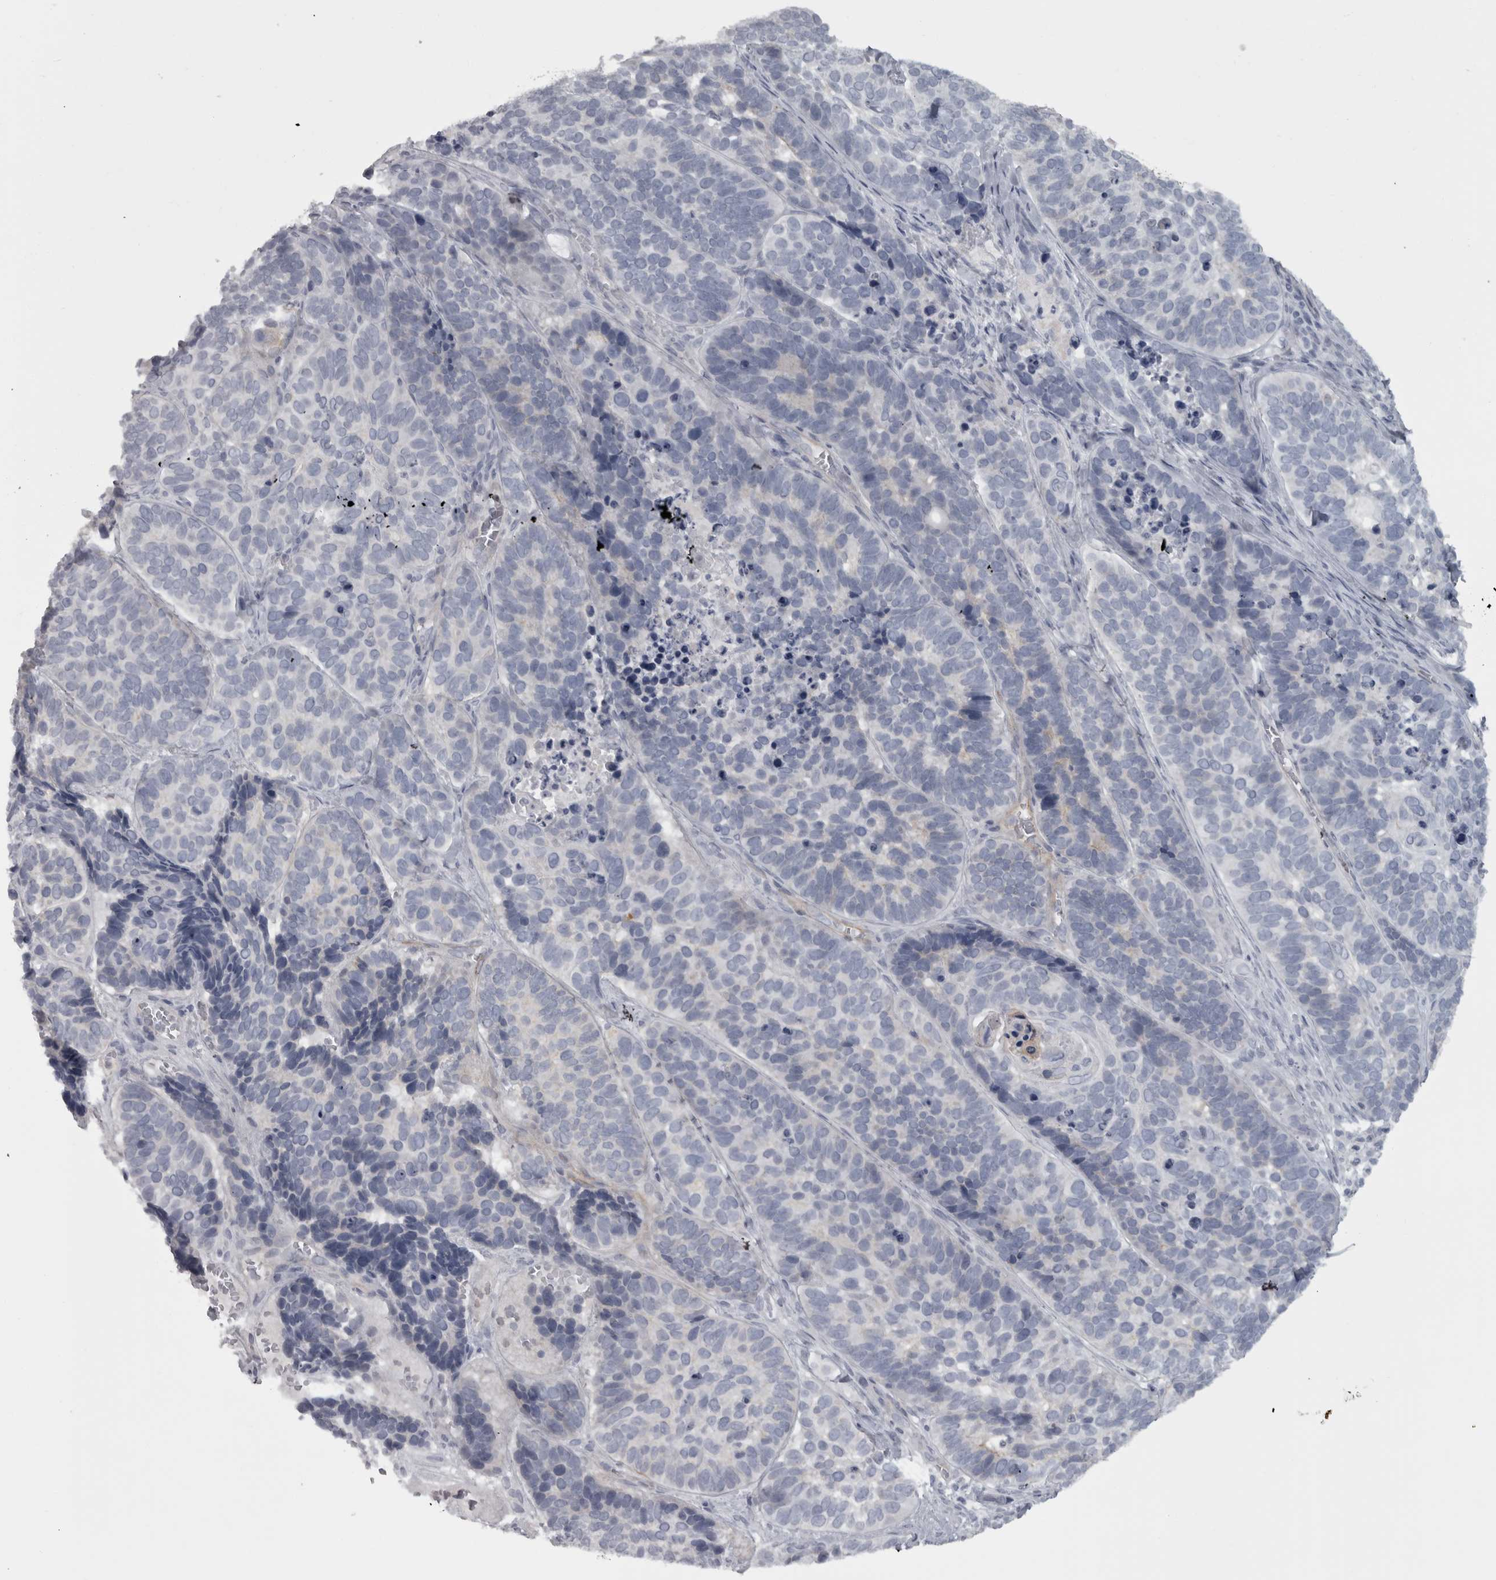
{"staining": {"intensity": "negative", "quantity": "none", "location": "none"}, "tissue": "skin cancer", "cell_type": "Tumor cells", "image_type": "cancer", "snomed": [{"axis": "morphology", "description": "Basal cell carcinoma"}, {"axis": "topography", "description": "Skin"}], "caption": "The image displays no significant expression in tumor cells of skin cancer (basal cell carcinoma). The staining is performed using DAB (3,3'-diaminobenzidine) brown chromogen with nuclei counter-stained in using hematoxylin.", "gene": "PPP1R12B", "patient": {"sex": "male", "age": 62}}